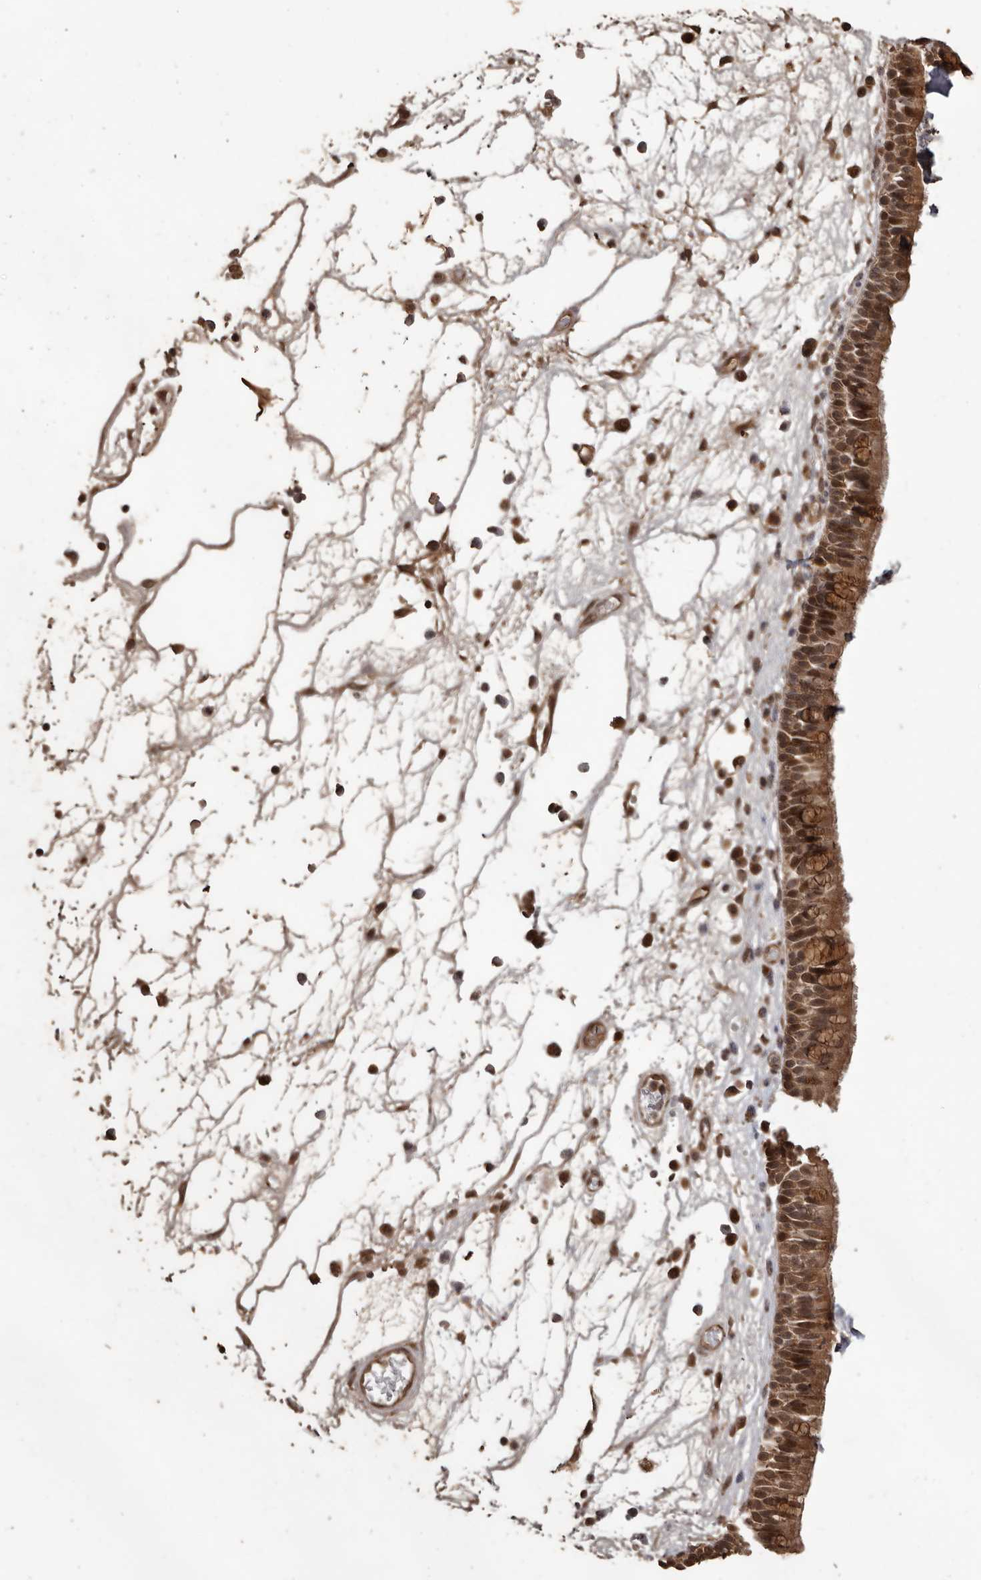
{"staining": {"intensity": "moderate", "quantity": ">75%", "location": "cytoplasmic/membranous,nuclear"}, "tissue": "nasopharynx", "cell_type": "Respiratory epithelial cells", "image_type": "normal", "snomed": [{"axis": "morphology", "description": "Normal tissue, NOS"}, {"axis": "morphology", "description": "Inflammation, NOS"}, {"axis": "morphology", "description": "Malignant melanoma, Metastatic site"}, {"axis": "topography", "description": "Nasopharynx"}], "caption": "Immunohistochemistry (IHC) staining of normal nasopharynx, which exhibits medium levels of moderate cytoplasmic/membranous,nuclear positivity in about >75% of respiratory epithelial cells indicating moderate cytoplasmic/membranous,nuclear protein positivity. The staining was performed using DAB (3,3'-diaminobenzidine) (brown) for protein detection and nuclei were counterstained in hematoxylin (blue).", "gene": "NUP43", "patient": {"sex": "male", "age": 70}}